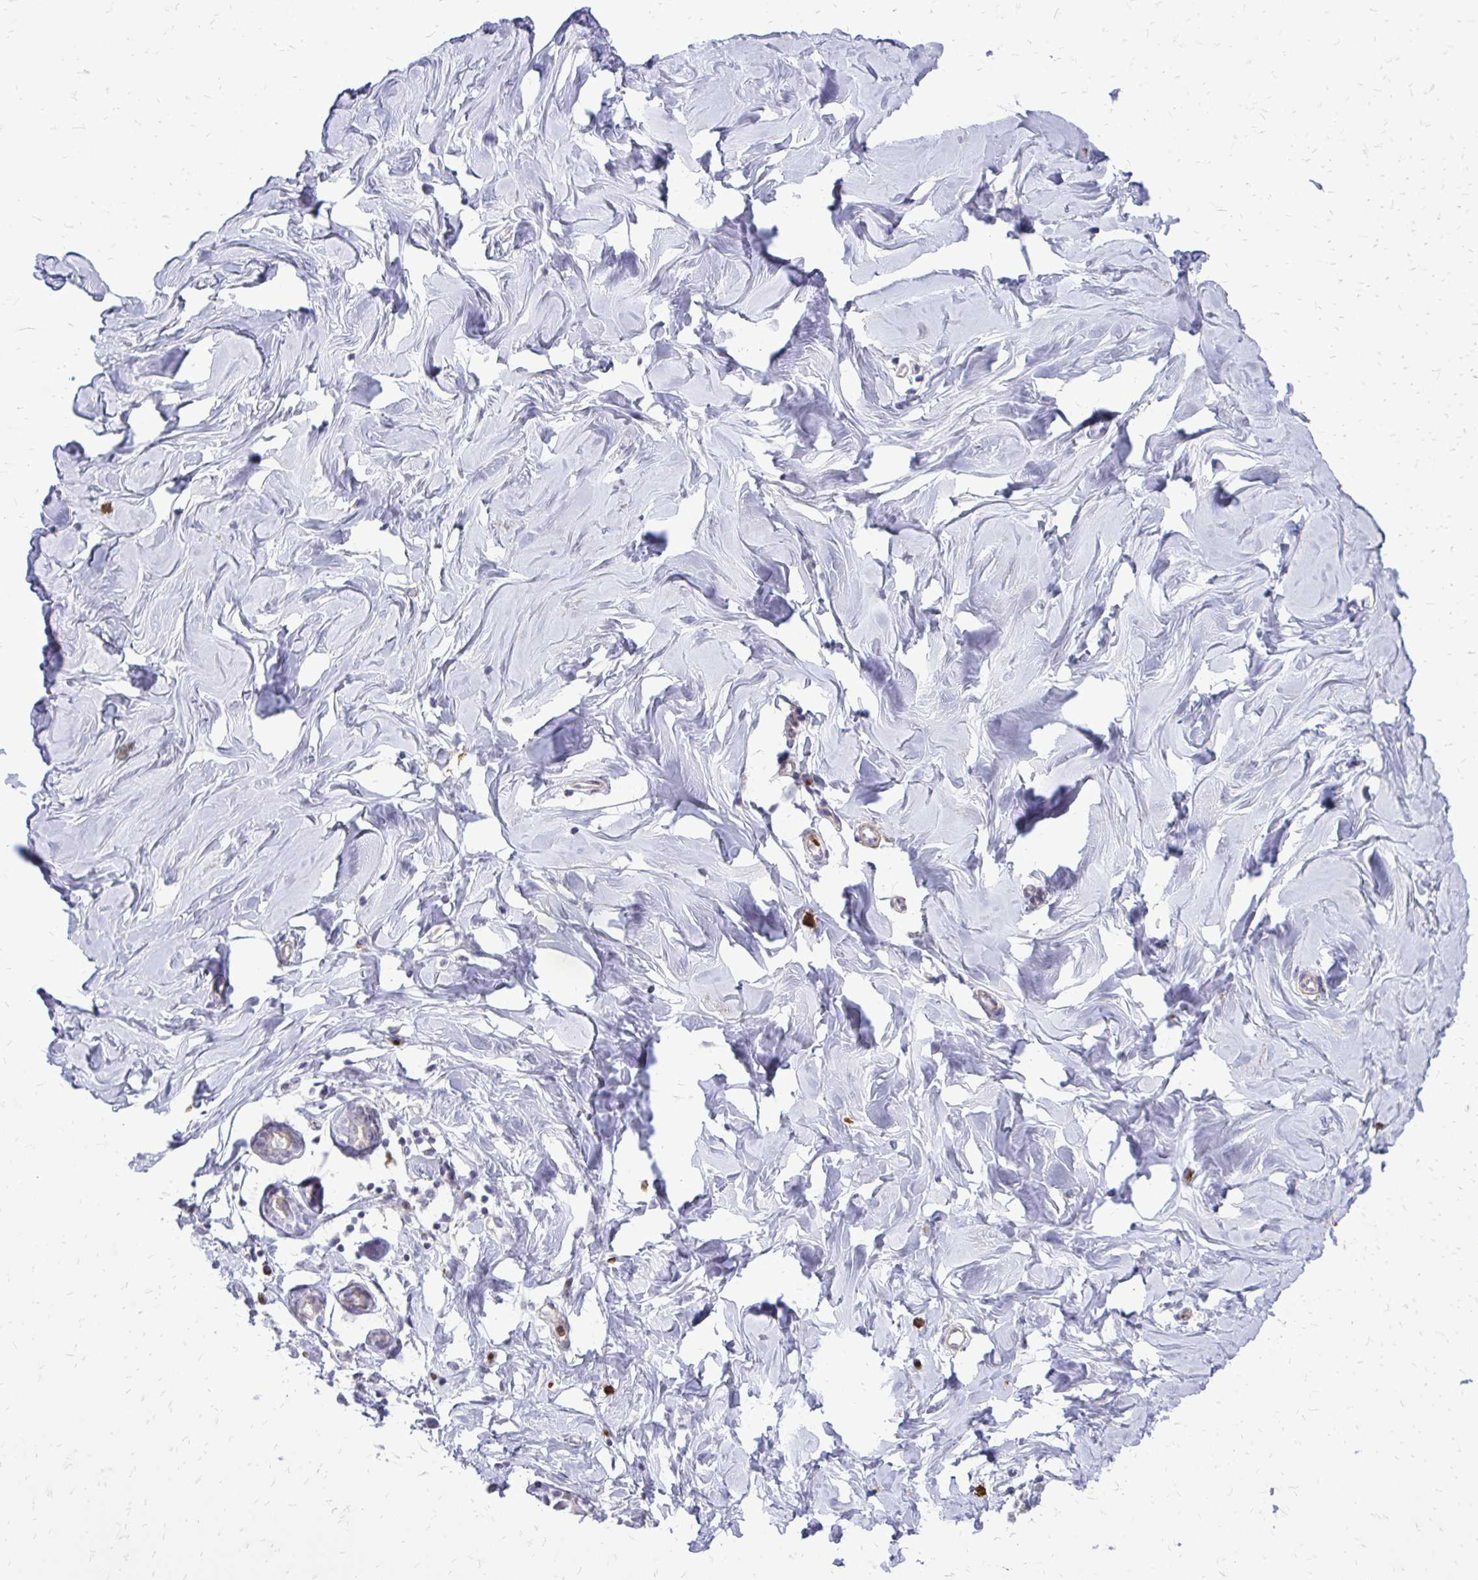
{"staining": {"intensity": "negative", "quantity": "none", "location": "none"}, "tissue": "breast", "cell_type": "Adipocytes", "image_type": "normal", "snomed": [{"axis": "morphology", "description": "Normal tissue, NOS"}, {"axis": "topography", "description": "Breast"}], "caption": "Protein analysis of benign breast displays no significant staining in adipocytes. (DAB (3,3'-diaminobenzidine) IHC with hematoxylin counter stain).", "gene": "FUNDC2", "patient": {"sex": "female", "age": 27}}